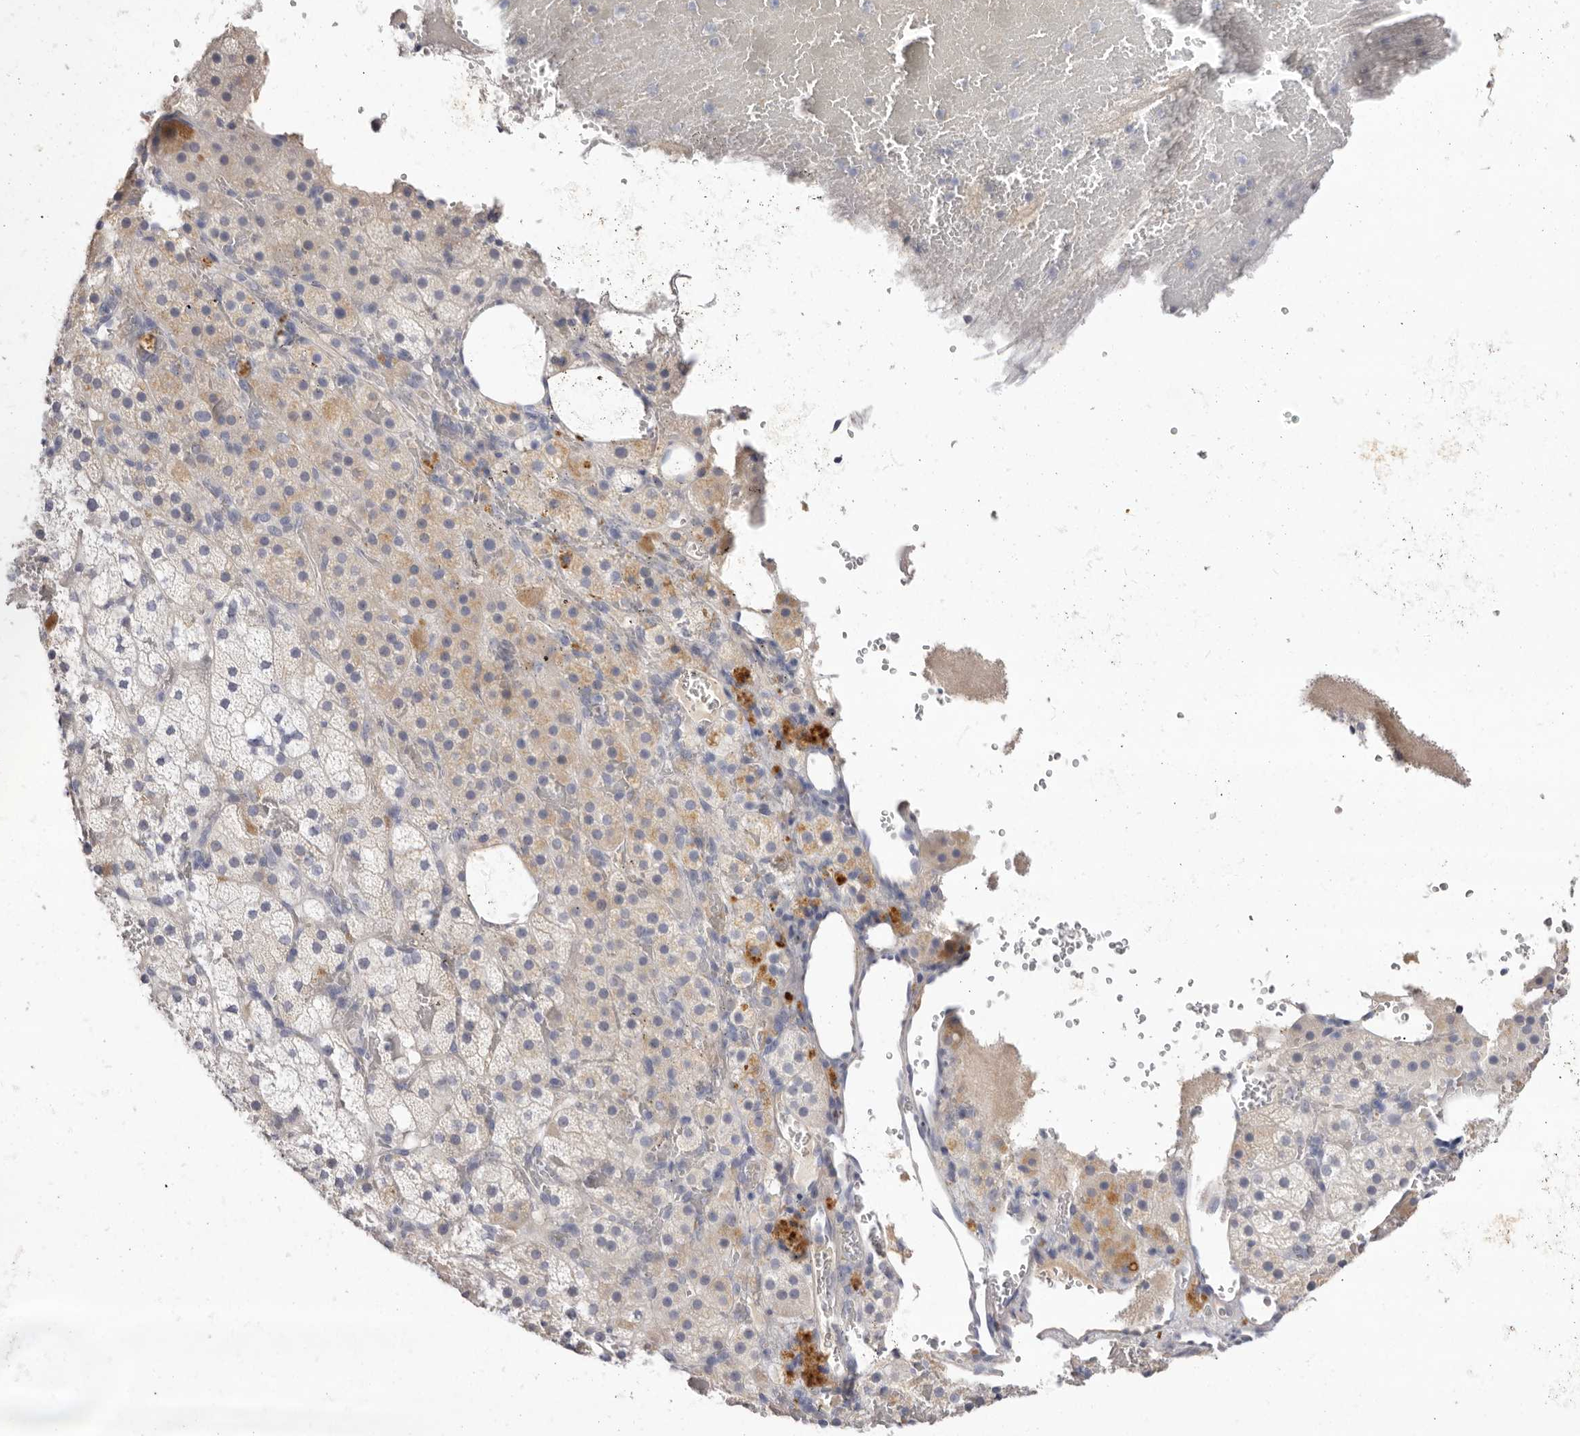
{"staining": {"intensity": "moderate", "quantity": "<25%", "location": "cytoplasmic/membranous"}, "tissue": "adrenal gland", "cell_type": "Glandular cells", "image_type": "normal", "snomed": [{"axis": "morphology", "description": "Normal tissue, NOS"}, {"axis": "topography", "description": "Adrenal gland"}], "caption": "Immunohistochemical staining of benign human adrenal gland shows low levels of moderate cytoplasmic/membranous staining in approximately <25% of glandular cells. Ihc stains the protein of interest in brown and the nuclei are stained blue.", "gene": "S1PR5", "patient": {"sex": "female", "age": 59}}